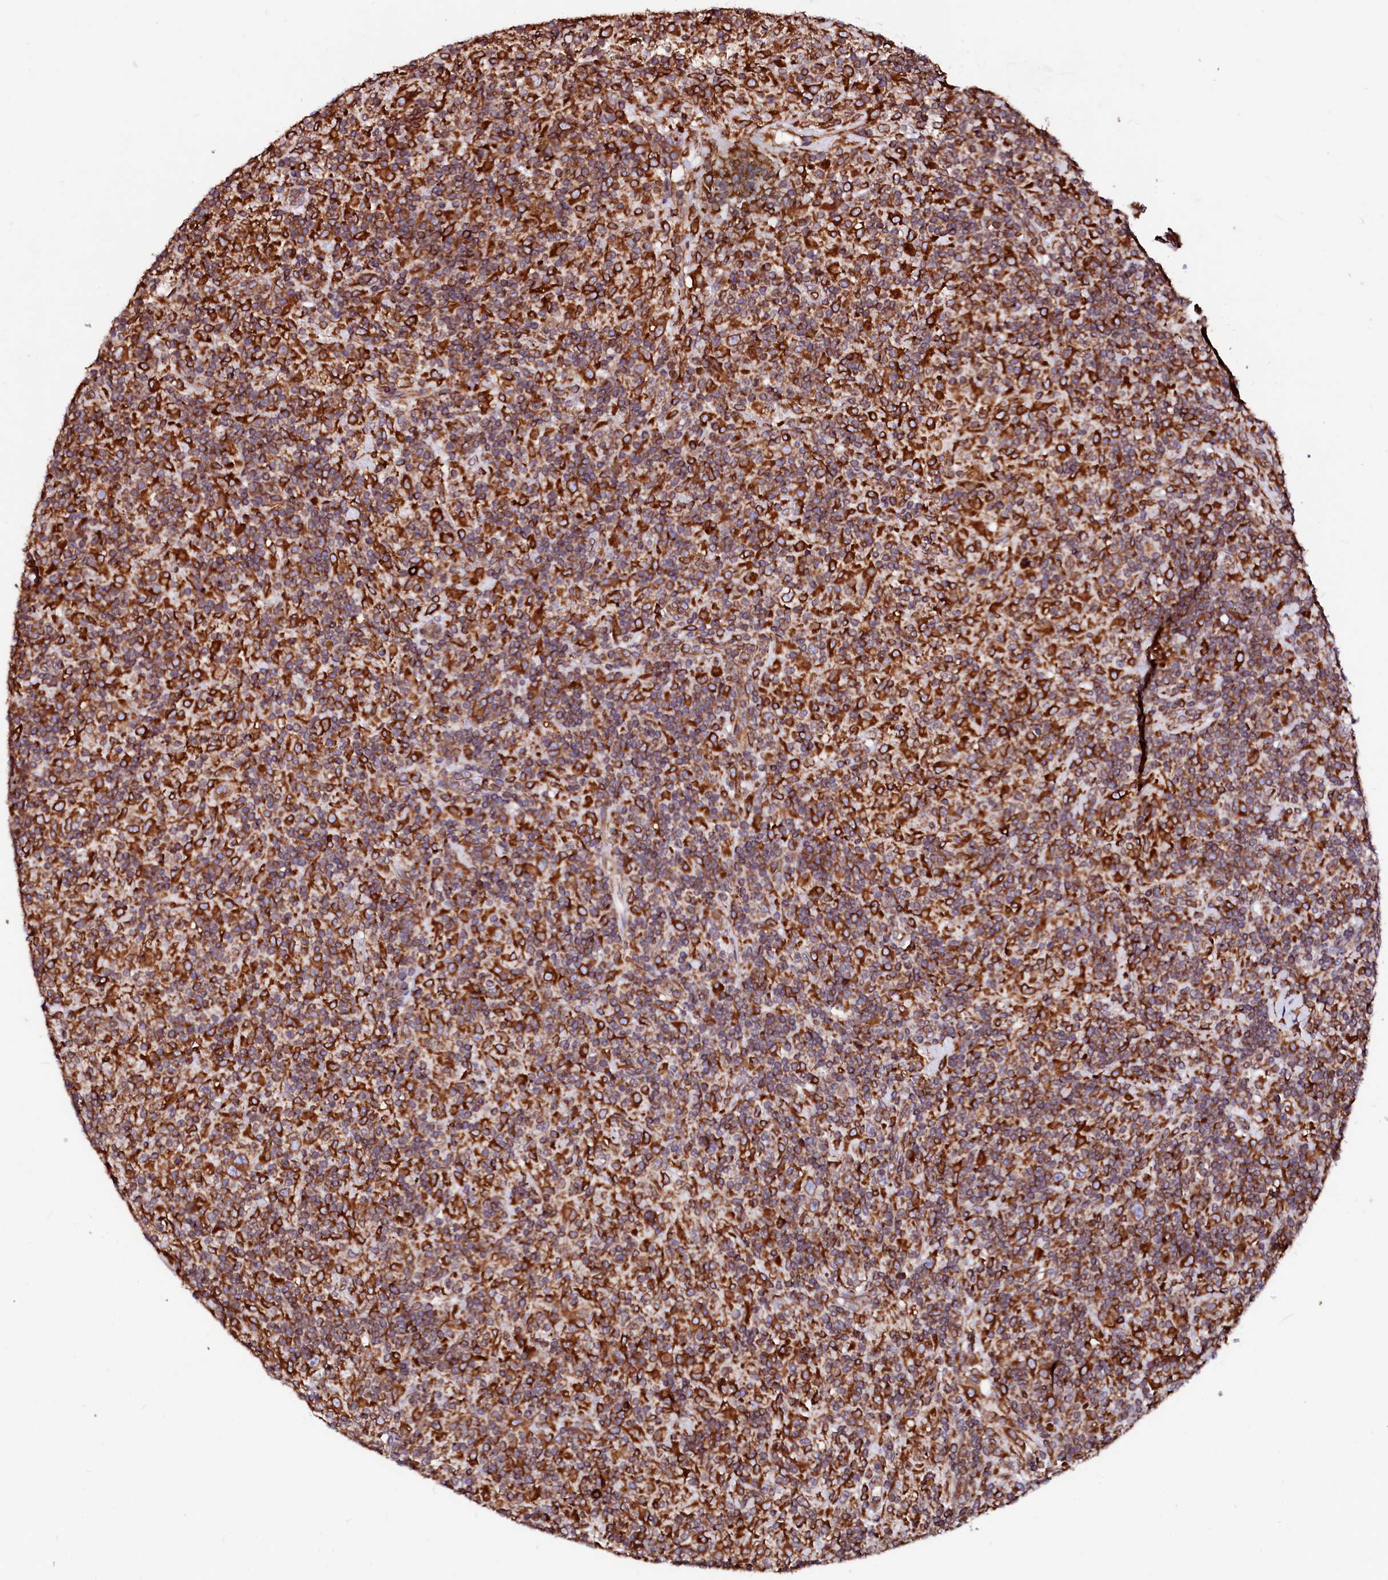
{"staining": {"intensity": "moderate", "quantity": ">75%", "location": "cytoplasmic/membranous"}, "tissue": "lymphoma", "cell_type": "Tumor cells", "image_type": "cancer", "snomed": [{"axis": "morphology", "description": "Hodgkin's disease, NOS"}, {"axis": "topography", "description": "Lymph node"}], "caption": "DAB immunohistochemical staining of Hodgkin's disease demonstrates moderate cytoplasmic/membranous protein expression in approximately >75% of tumor cells.", "gene": "DERL1", "patient": {"sex": "male", "age": 70}}